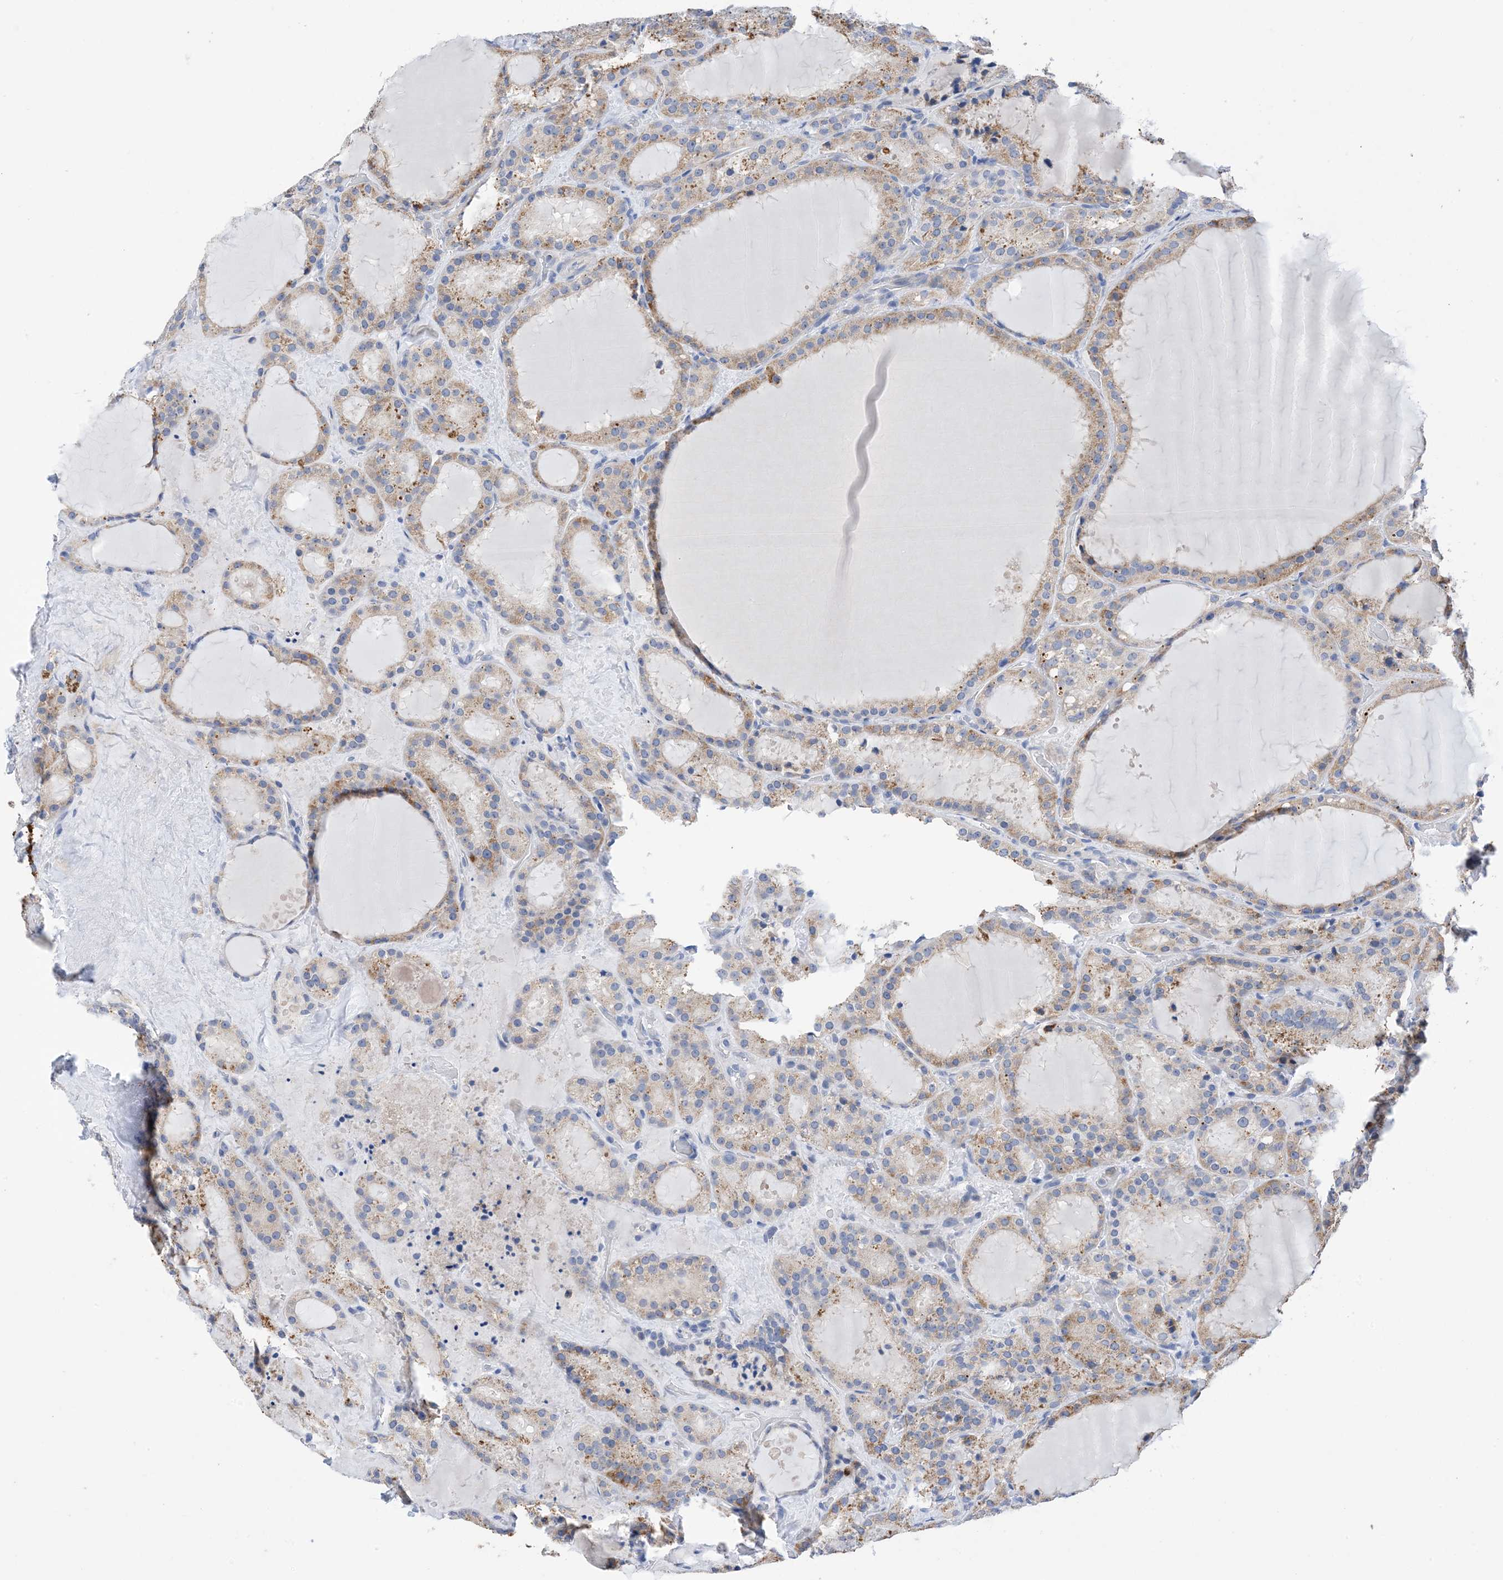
{"staining": {"intensity": "moderate", "quantity": "25%-75%", "location": "cytoplasmic/membranous"}, "tissue": "thyroid cancer", "cell_type": "Tumor cells", "image_type": "cancer", "snomed": [{"axis": "morphology", "description": "Papillary adenocarcinoma, NOS"}, {"axis": "topography", "description": "Thyroid gland"}], "caption": "IHC image of thyroid cancer stained for a protein (brown), which demonstrates medium levels of moderate cytoplasmic/membranous positivity in about 25%-75% of tumor cells.", "gene": "PLK4", "patient": {"sex": "male", "age": 77}}